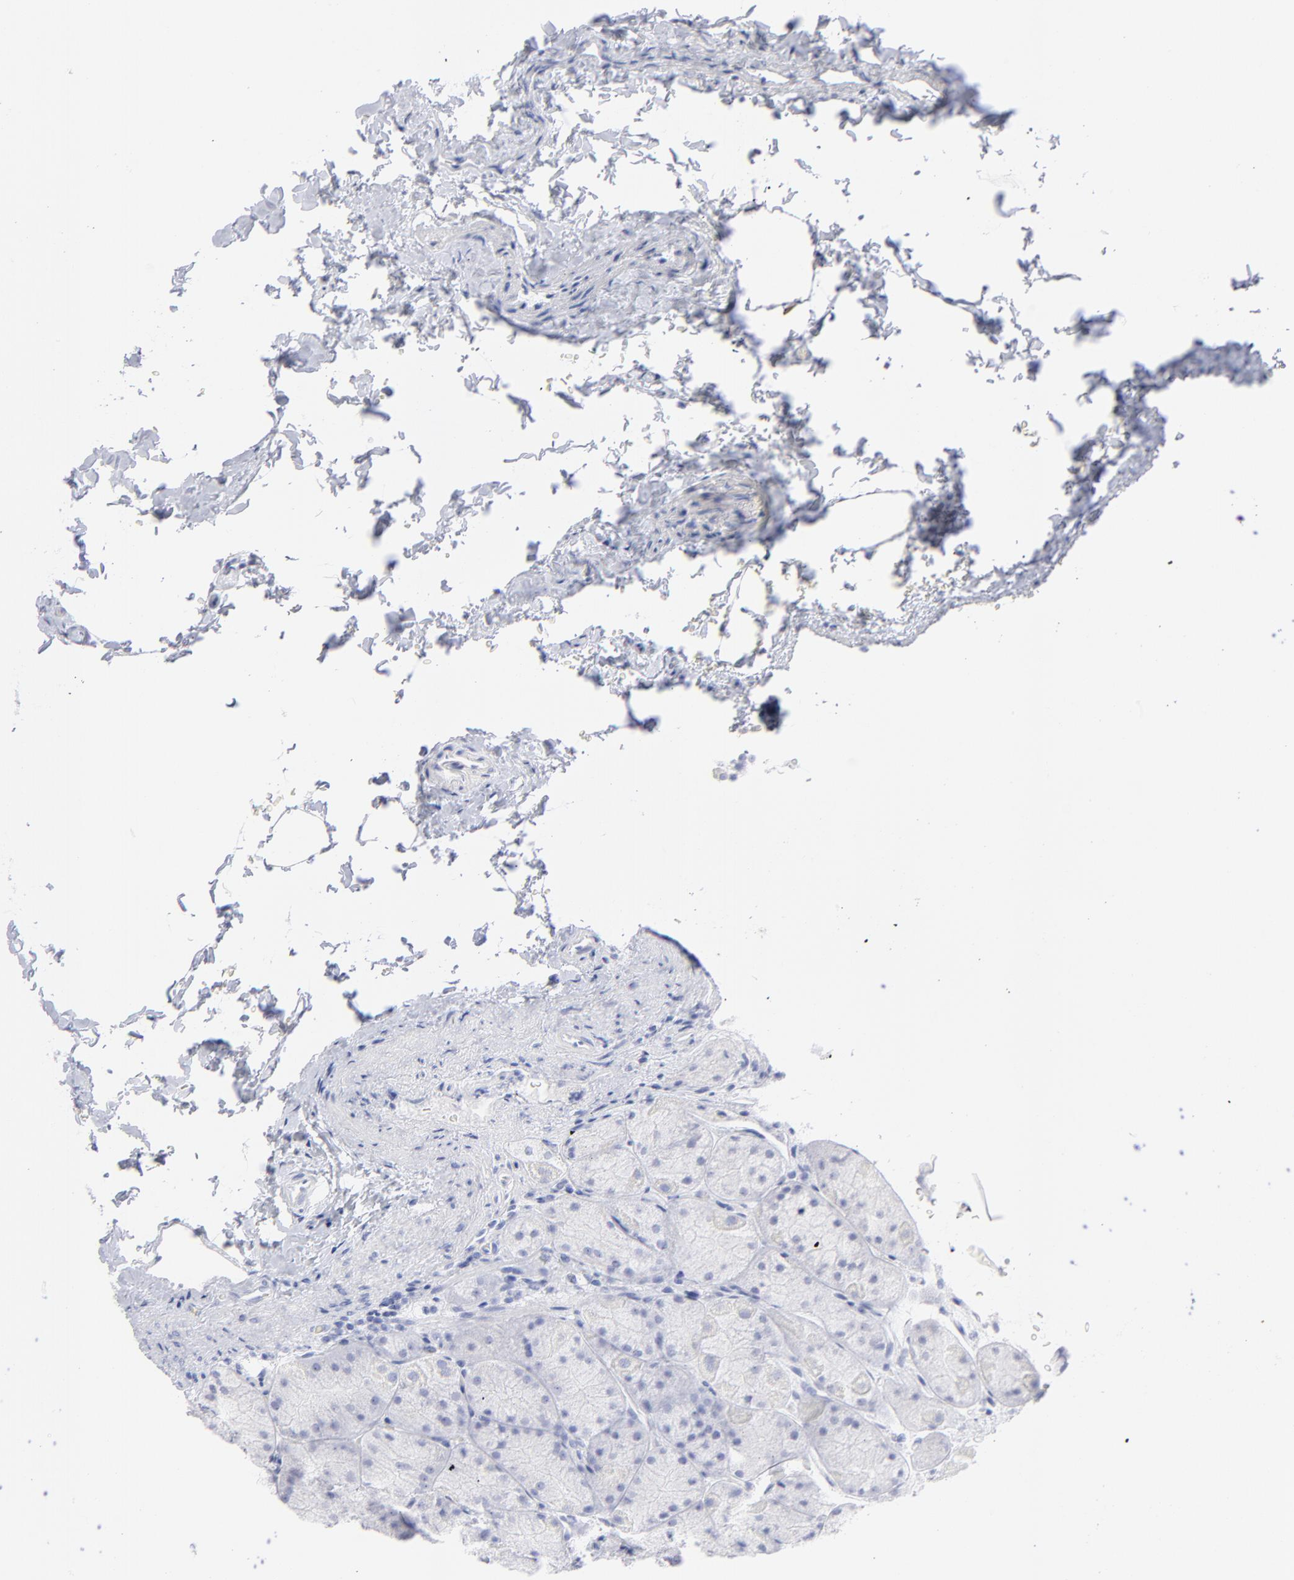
{"staining": {"intensity": "strong", "quantity": "<25%", "location": "cytoplasmic/membranous"}, "tissue": "stomach", "cell_type": "Glandular cells", "image_type": "normal", "snomed": [{"axis": "morphology", "description": "Normal tissue, NOS"}, {"axis": "topography", "description": "Stomach, upper"}], "caption": "Protein staining by immunohistochemistry reveals strong cytoplasmic/membranous positivity in approximately <25% of glandular cells in benign stomach. Using DAB (brown) and hematoxylin (blue) stains, captured at high magnification using brightfield microscopy.", "gene": "CCNB1", "patient": {"sex": "female", "age": 56}}